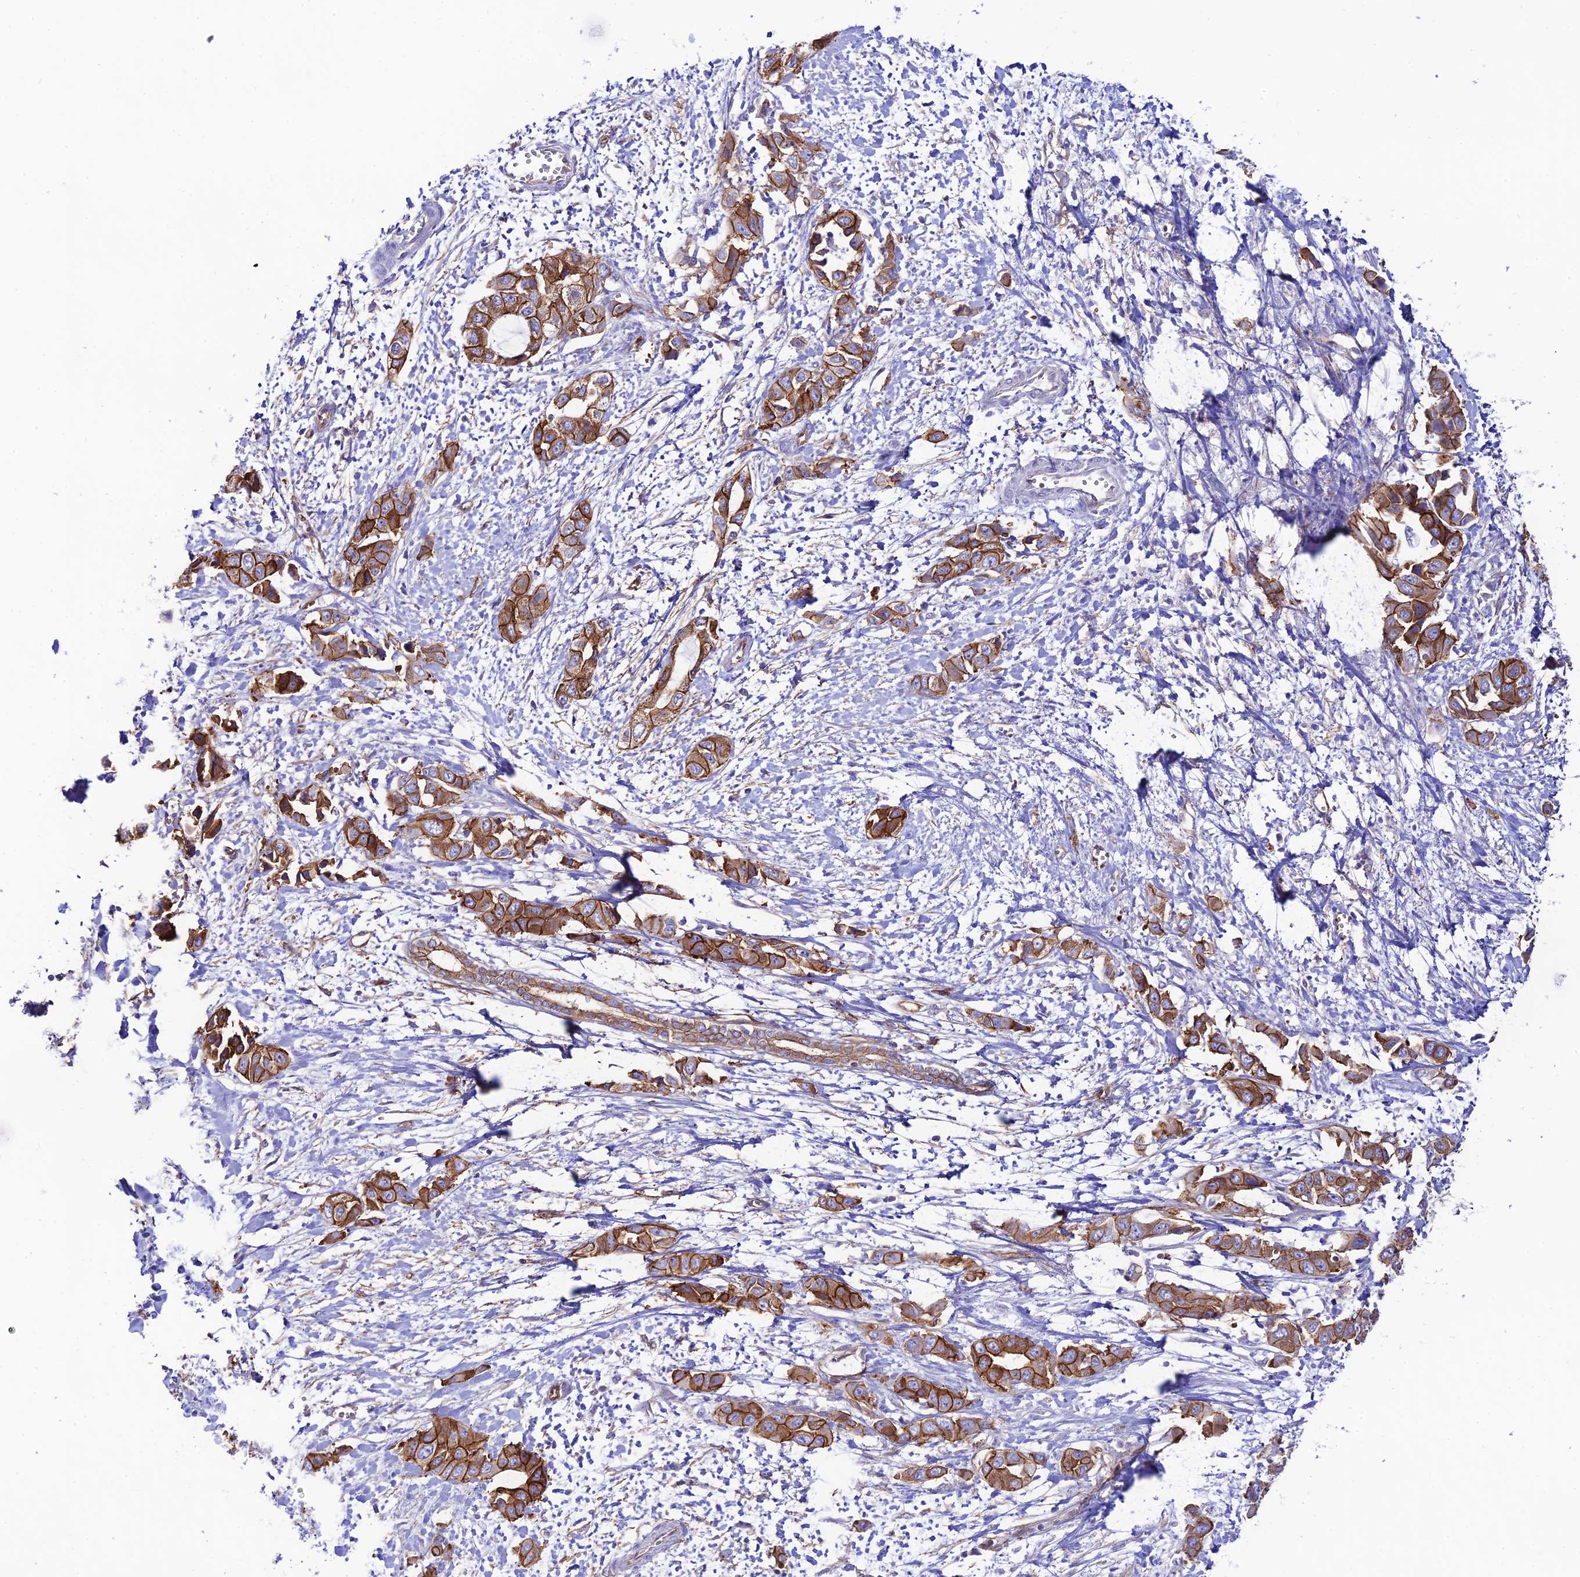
{"staining": {"intensity": "strong", "quantity": ">75%", "location": "cytoplasmic/membranous"}, "tissue": "liver cancer", "cell_type": "Tumor cells", "image_type": "cancer", "snomed": [{"axis": "morphology", "description": "Cholangiocarcinoma"}, {"axis": "topography", "description": "Liver"}], "caption": "Immunohistochemistry (IHC) staining of liver cancer, which shows high levels of strong cytoplasmic/membranous staining in approximately >75% of tumor cells indicating strong cytoplasmic/membranous protein staining. The staining was performed using DAB (brown) for protein detection and nuclei were counterstained in hematoxylin (blue).", "gene": "YPEL5", "patient": {"sex": "female", "age": 52}}